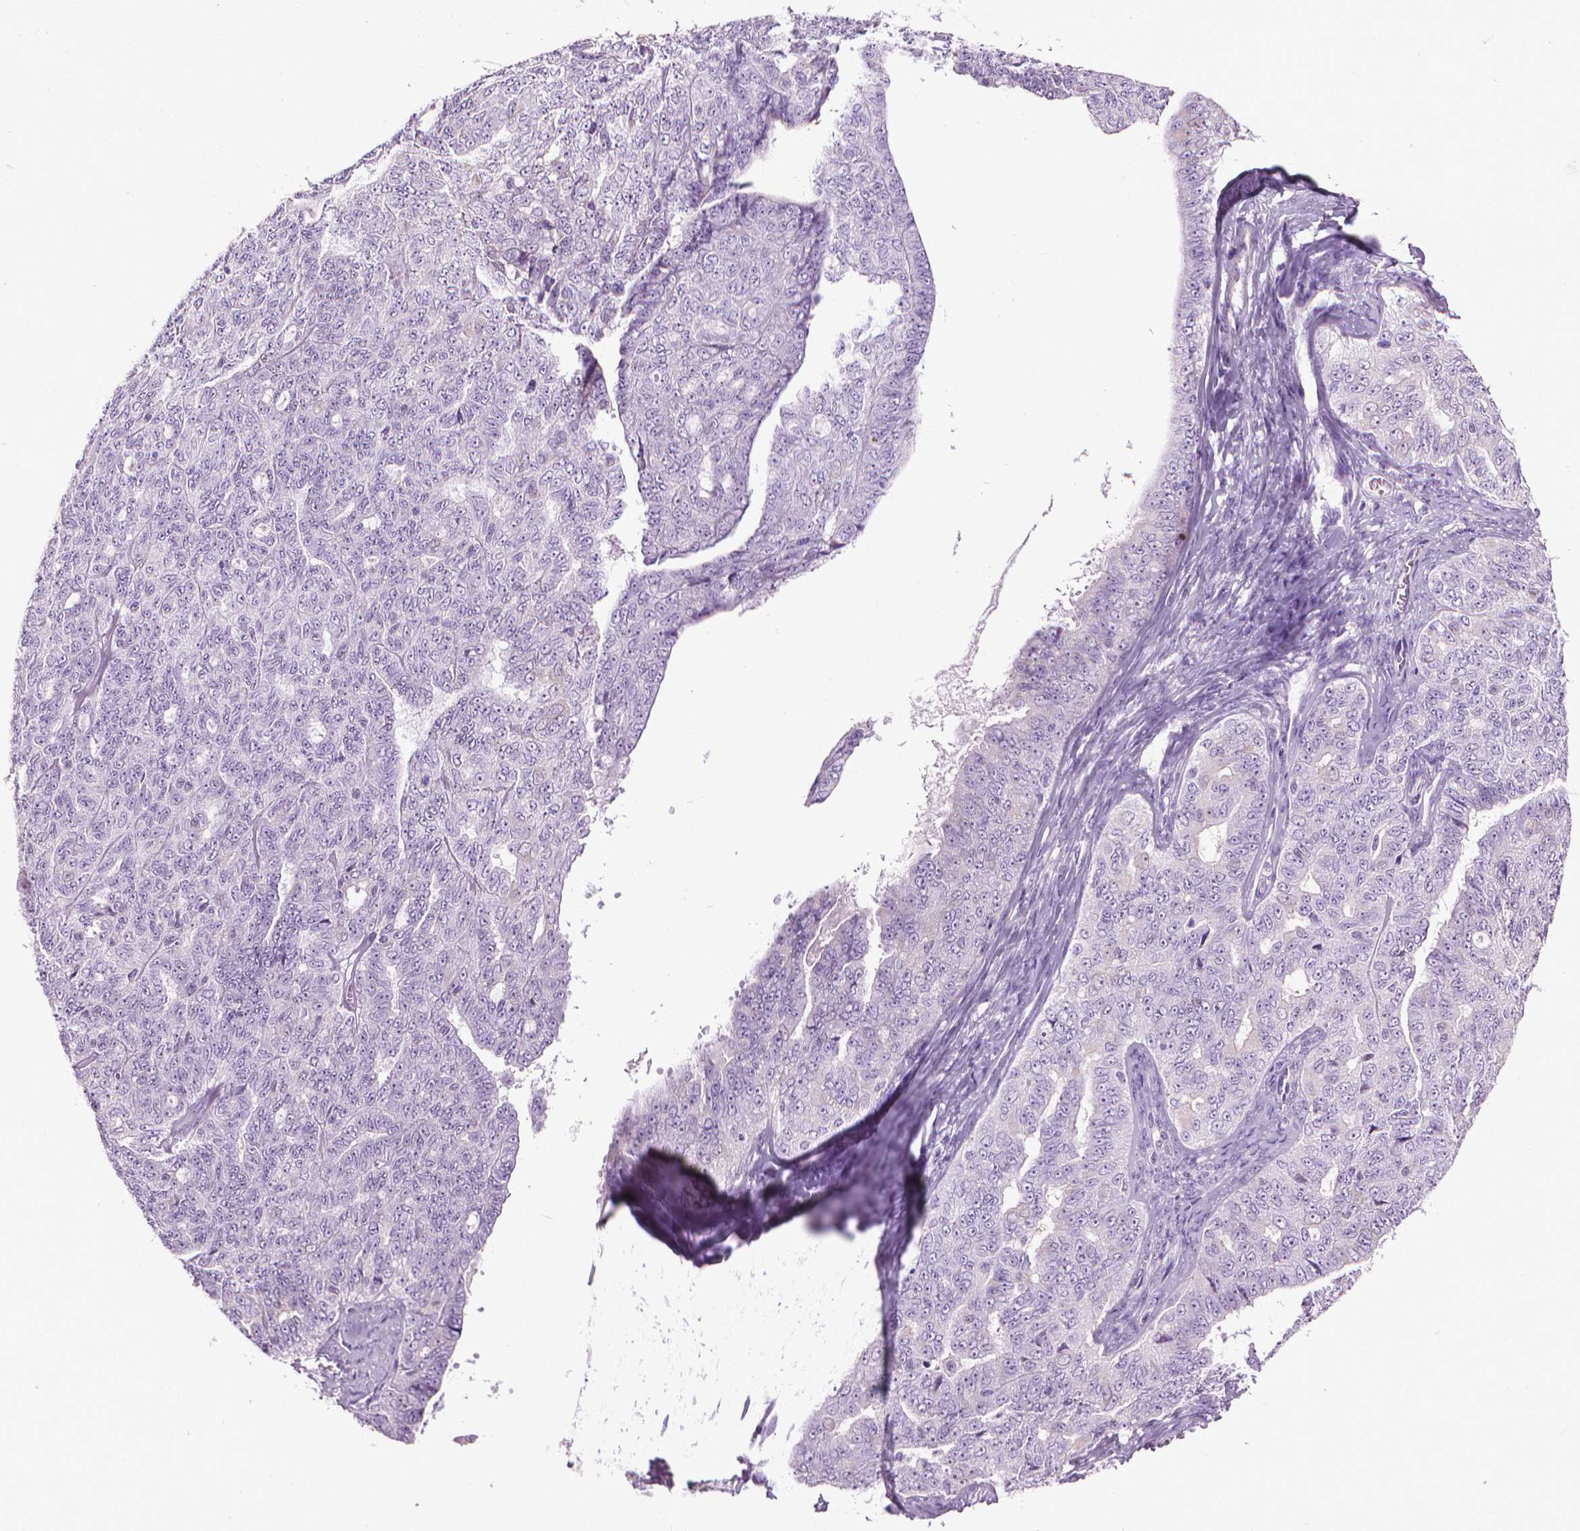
{"staining": {"intensity": "negative", "quantity": "none", "location": "none"}, "tissue": "ovarian cancer", "cell_type": "Tumor cells", "image_type": "cancer", "snomed": [{"axis": "morphology", "description": "Cystadenocarcinoma, serous, NOS"}, {"axis": "topography", "description": "Ovary"}], "caption": "This micrograph is of ovarian serous cystadenocarcinoma stained with immunohistochemistry (IHC) to label a protein in brown with the nuclei are counter-stained blue. There is no staining in tumor cells.", "gene": "DNAI7", "patient": {"sex": "female", "age": 71}}